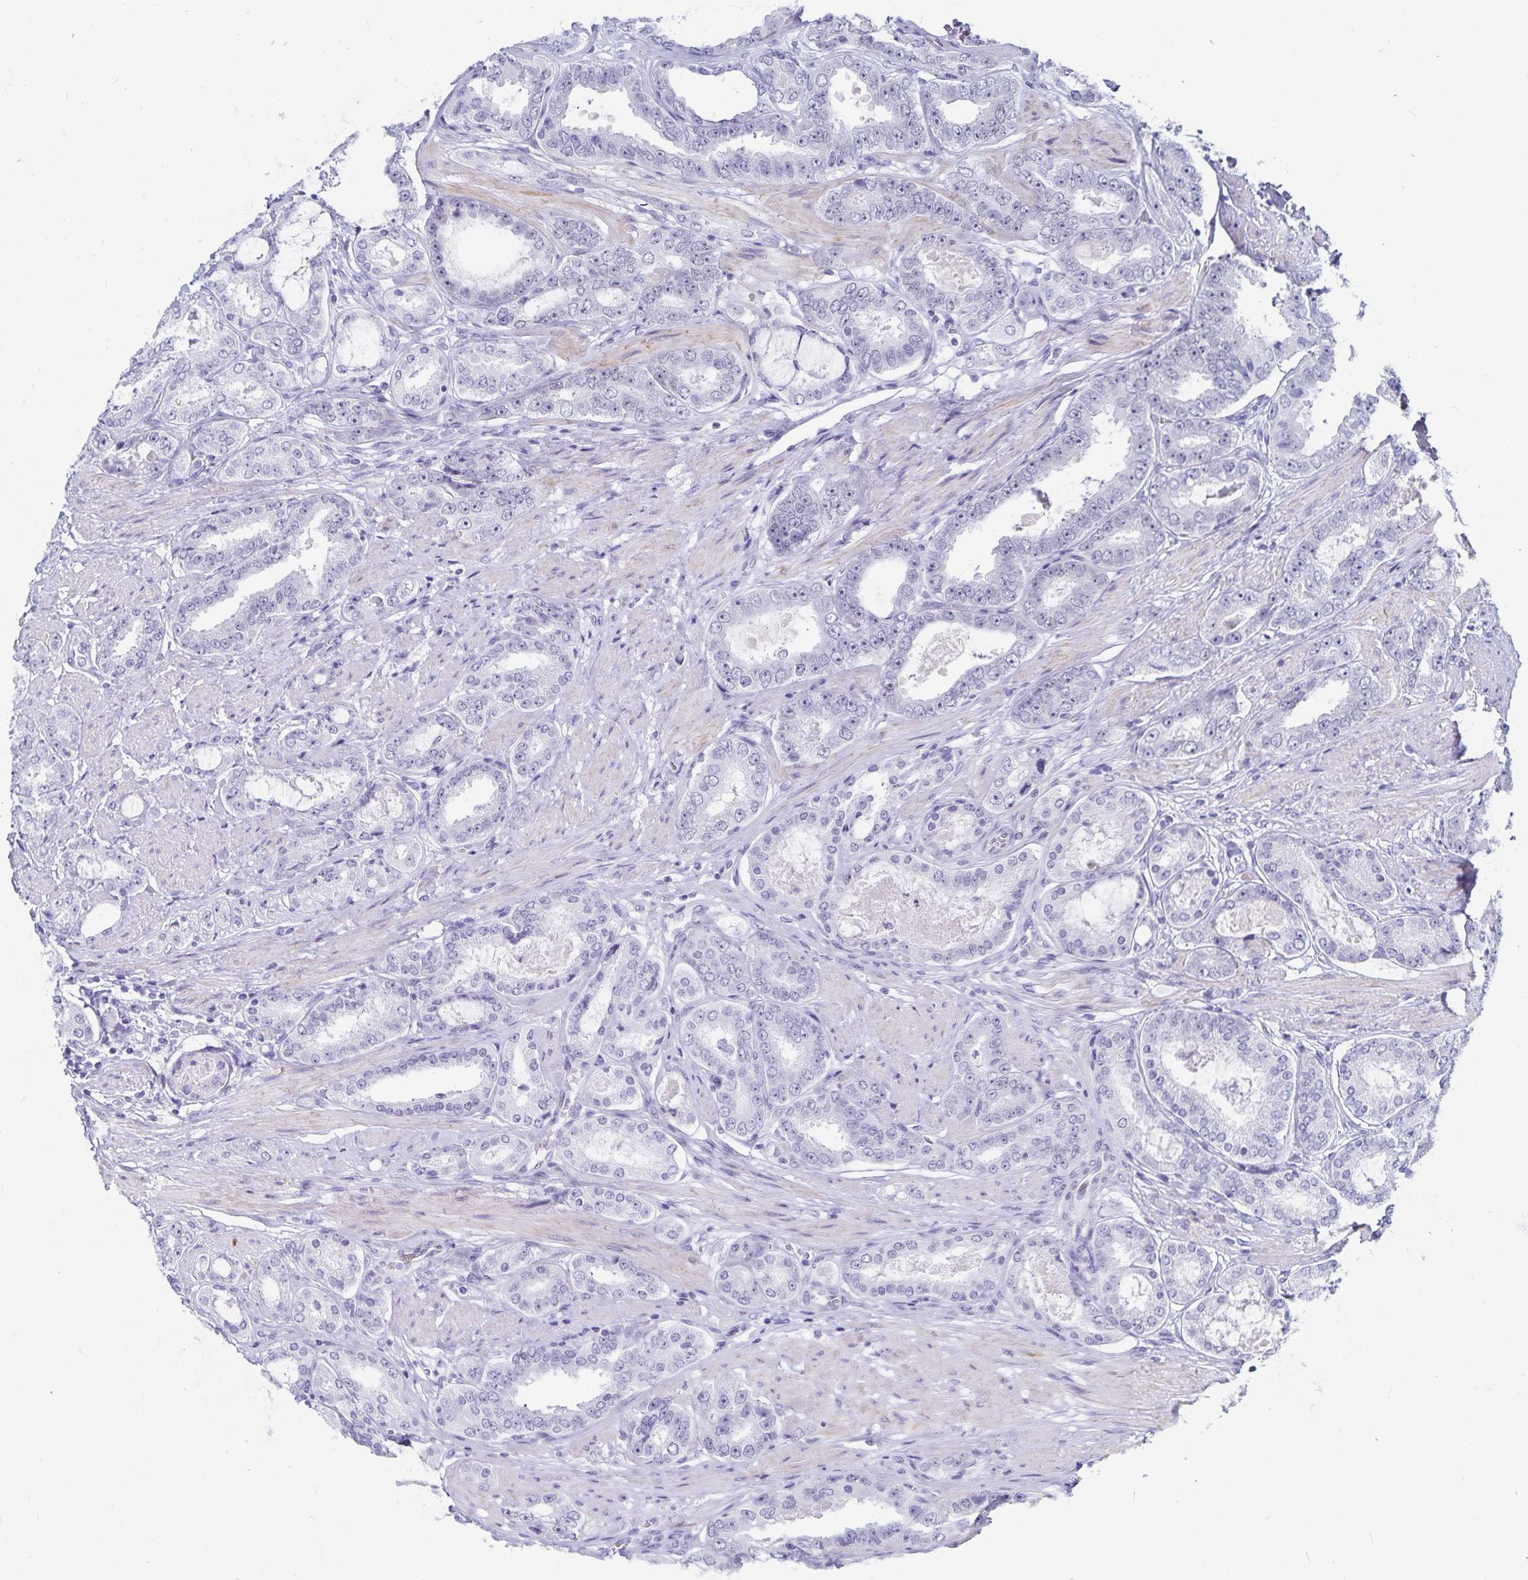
{"staining": {"intensity": "negative", "quantity": "none", "location": "none"}, "tissue": "prostate cancer", "cell_type": "Tumor cells", "image_type": "cancer", "snomed": [{"axis": "morphology", "description": "Adenocarcinoma, High grade"}, {"axis": "topography", "description": "Prostate"}], "caption": "Tumor cells are negative for brown protein staining in prostate cancer.", "gene": "HMGB3", "patient": {"sex": "male", "age": 63}}